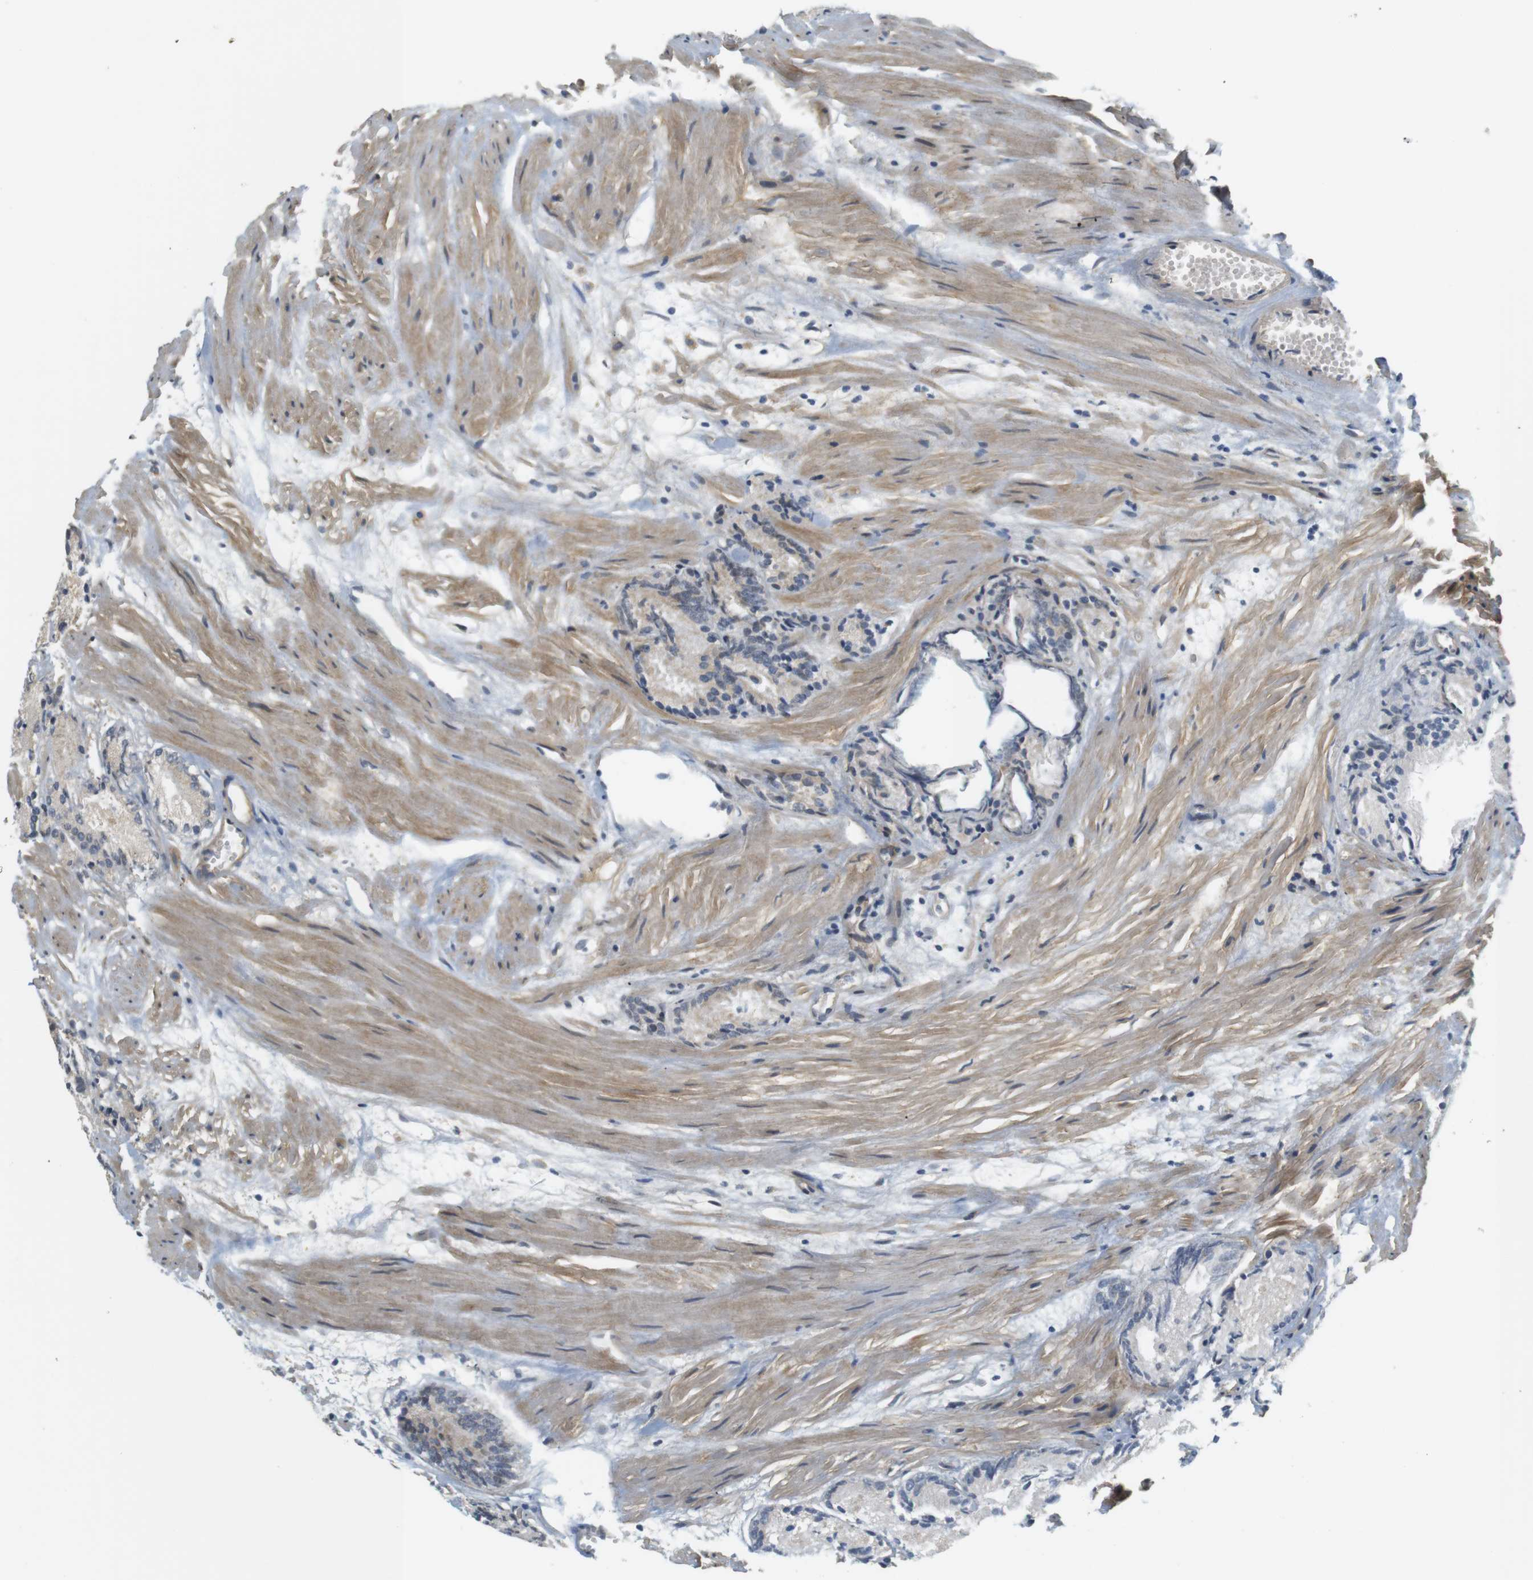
{"staining": {"intensity": "weak", "quantity": "<25%", "location": "cytoplasmic/membranous"}, "tissue": "prostate cancer", "cell_type": "Tumor cells", "image_type": "cancer", "snomed": [{"axis": "morphology", "description": "Adenocarcinoma, Low grade"}, {"axis": "topography", "description": "Prostate"}], "caption": "DAB (3,3'-diaminobenzidine) immunohistochemical staining of human adenocarcinoma (low-grade) (prostate) demonstrates no significant staining in tumor cells.", "gene": "TSPAN9", "patient": {"sex": "male", "age": 72}}